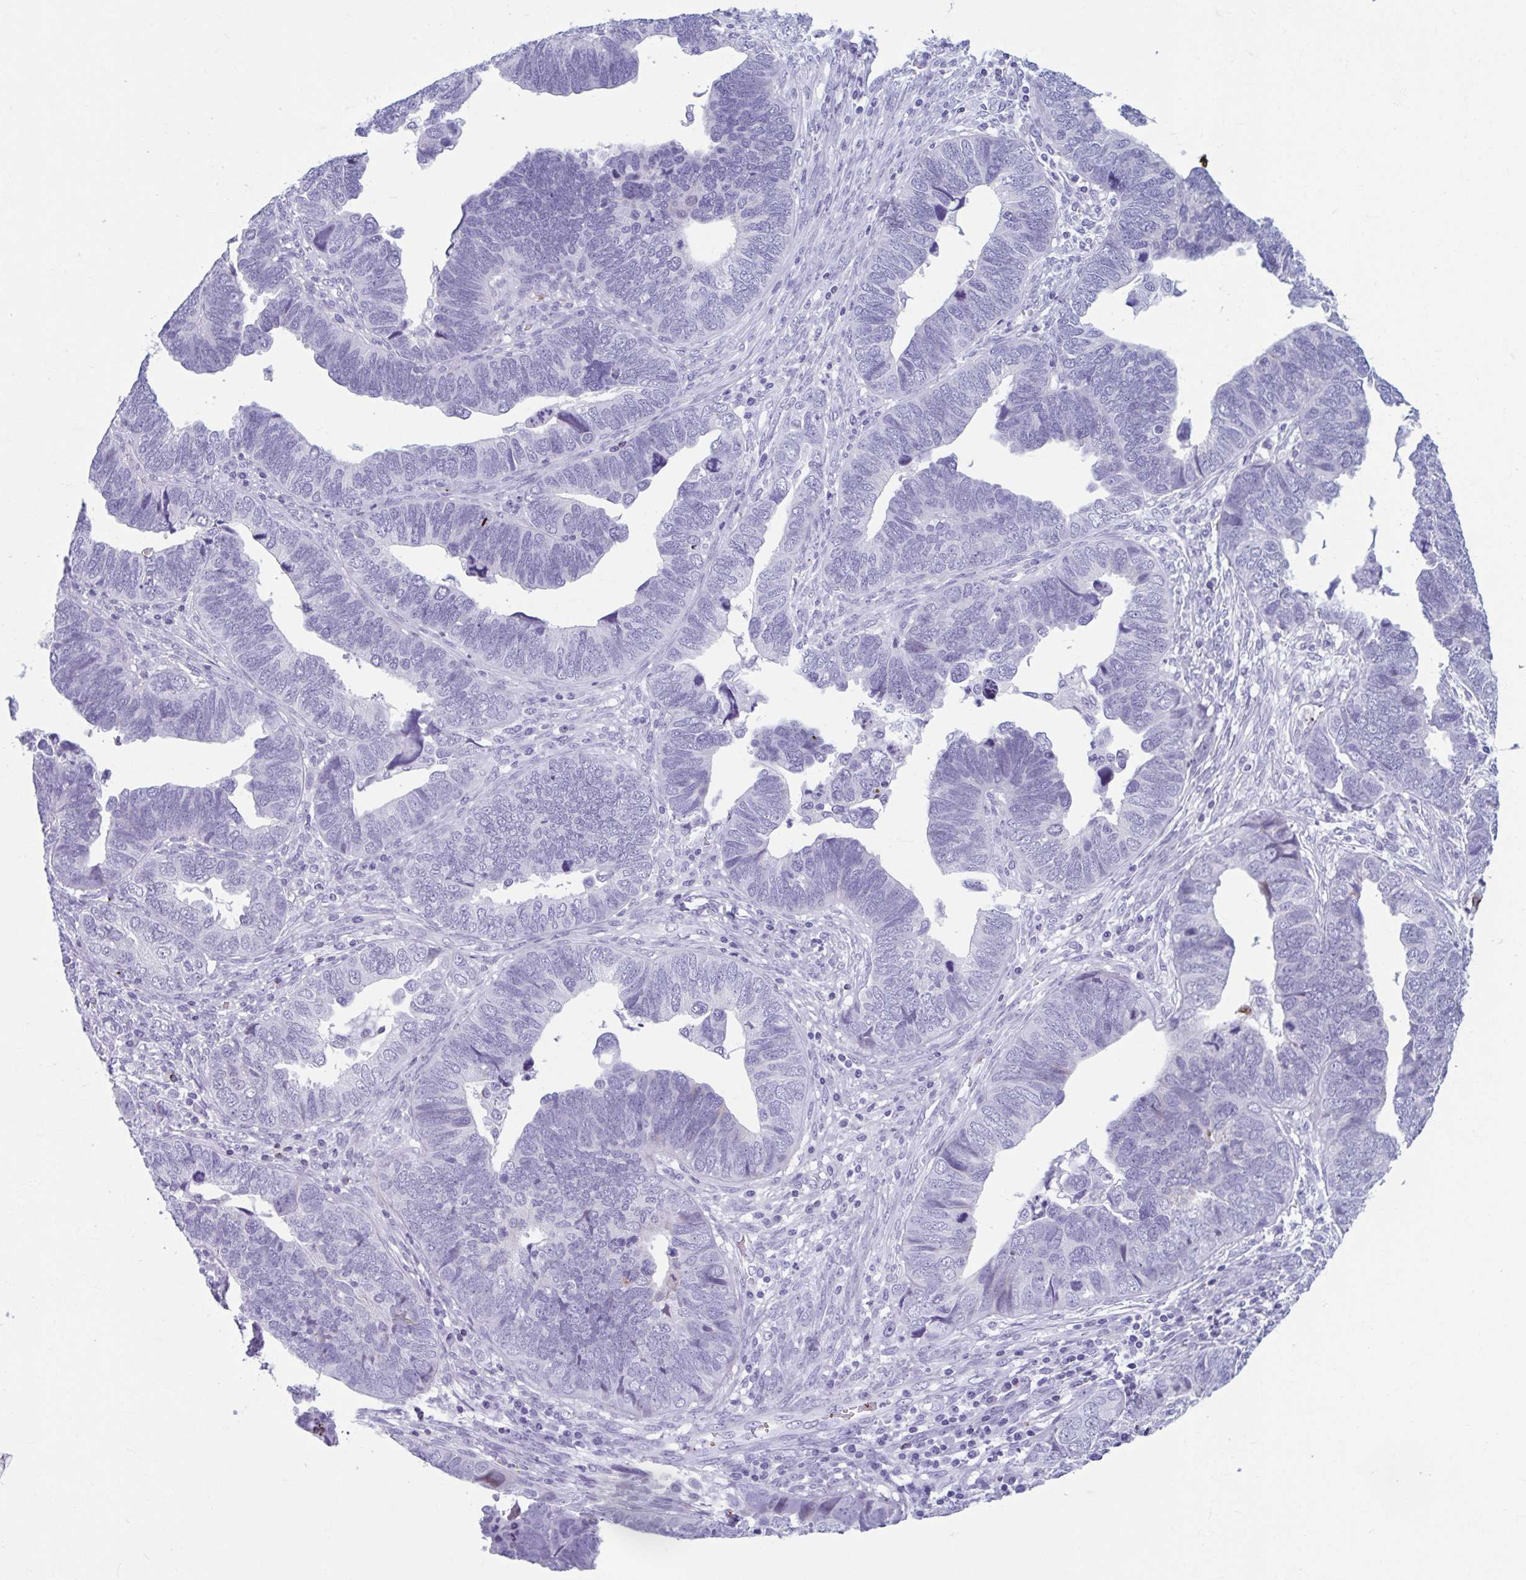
{"staining": {"intensity": "negative", "quantity": "none", "location": "none"}, "tissue": "endometrial cancer", "cell_type": "Tumor cells", "image_type": "cancer", "snomed": [{"axis": "morphology", "description": "Adenocarcinoma, NOS"}, {"axis": "topography", "description": "Endometrium"}], "caption": "This is an IHC micrograph of human endometrial adenocarcinoma. There is no staining in tumor cells.", "gene": "TCEAL3", "patient": {"sex": "female", "age": 79}}